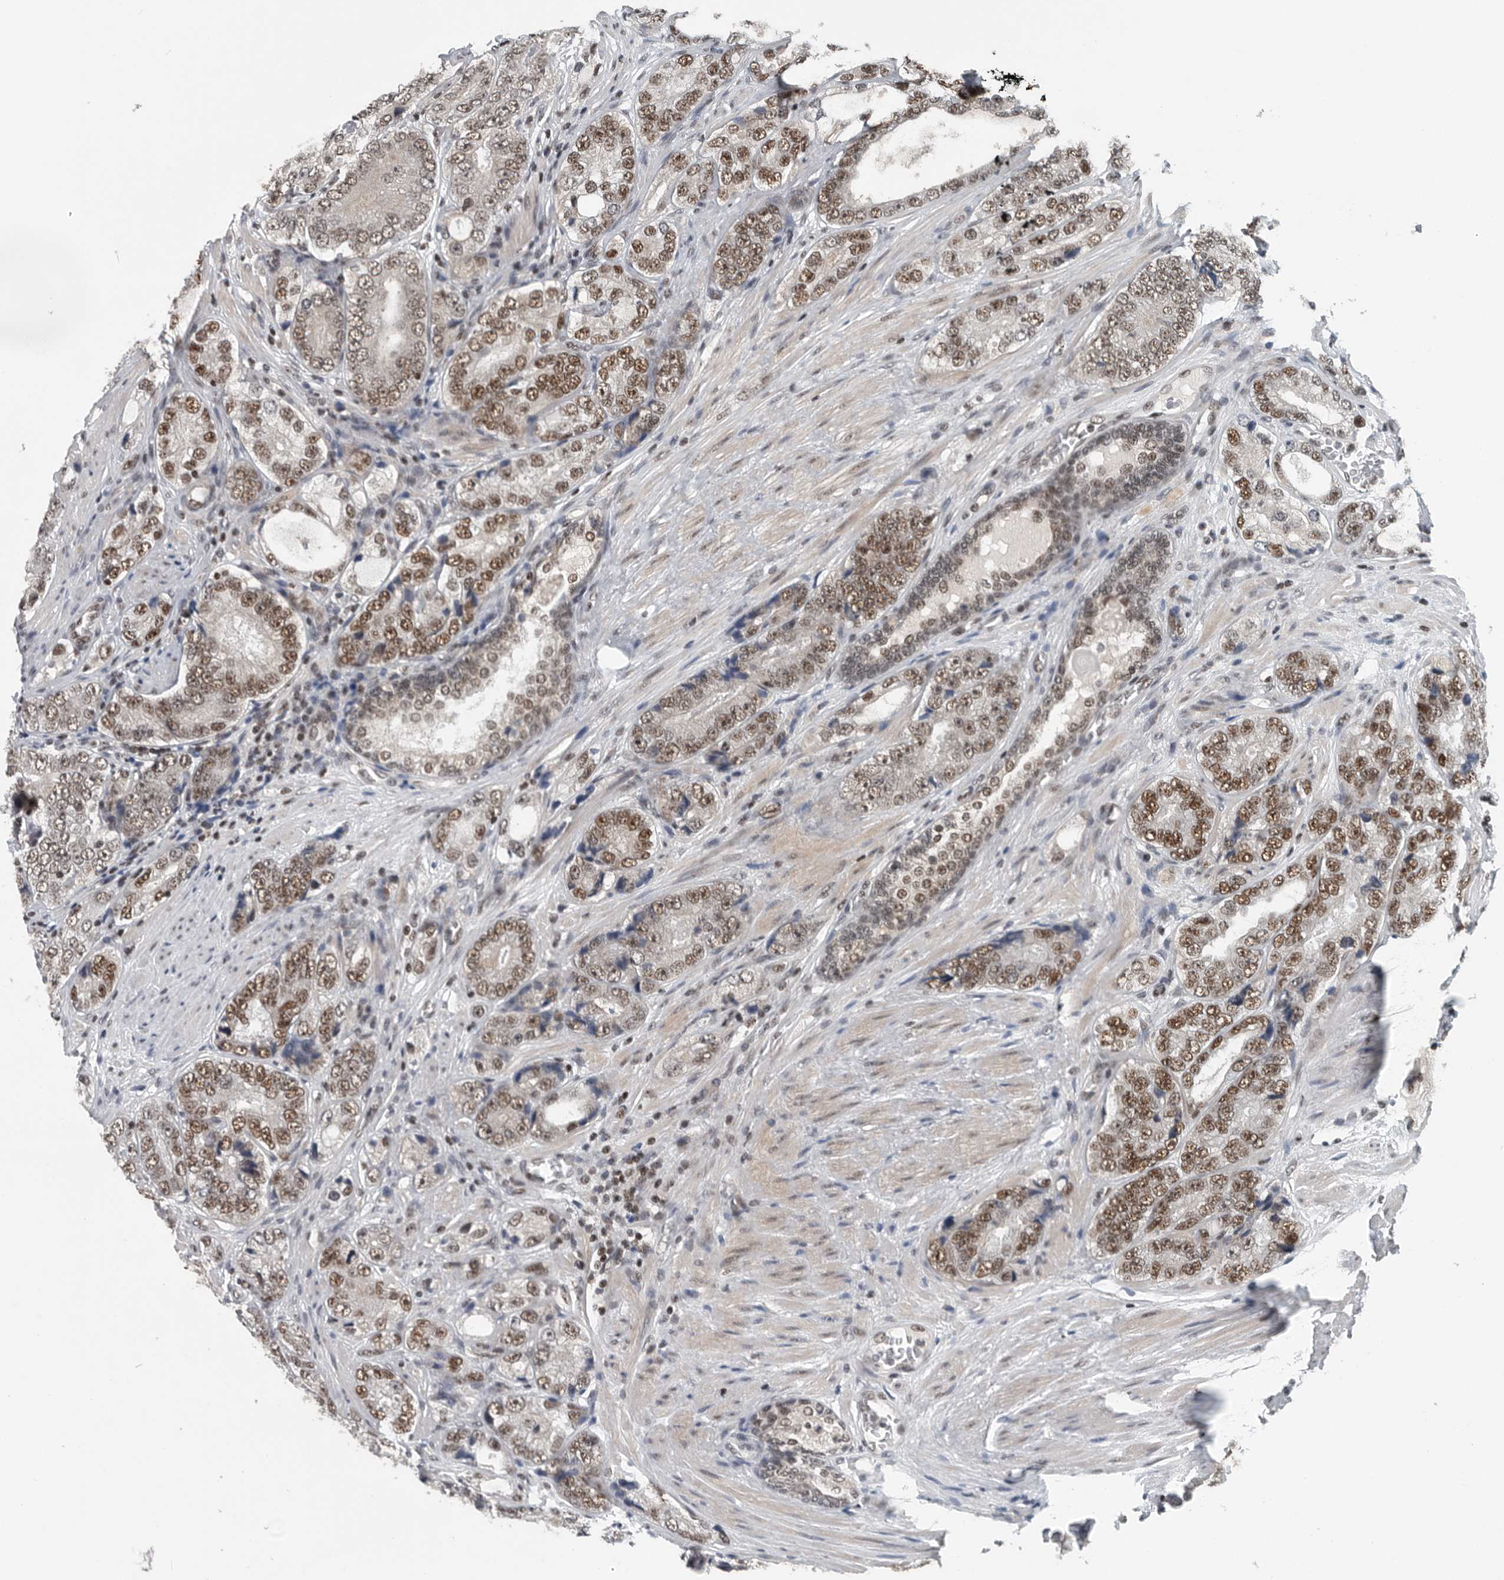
{"staining": {"intensity": "moderate", "quantity": ">75%", "location": "nuclear"}, "tissue": "prostate cancer", "cell_type": "Tumor cells", "image_type": "cancer", "snomed": [{"axis": "morphology", "description": "Adenocarcinoma, High grade"}, {"axis": "topography", "description": "Prostate"}], "caption": "Human prostate cancer (high-grade adenocarcinoma) stained with a protein marker exhibits moderate staining in tumor cells.", "gene": "SENP7", "patient": {"sex": "male", "age": 56}}